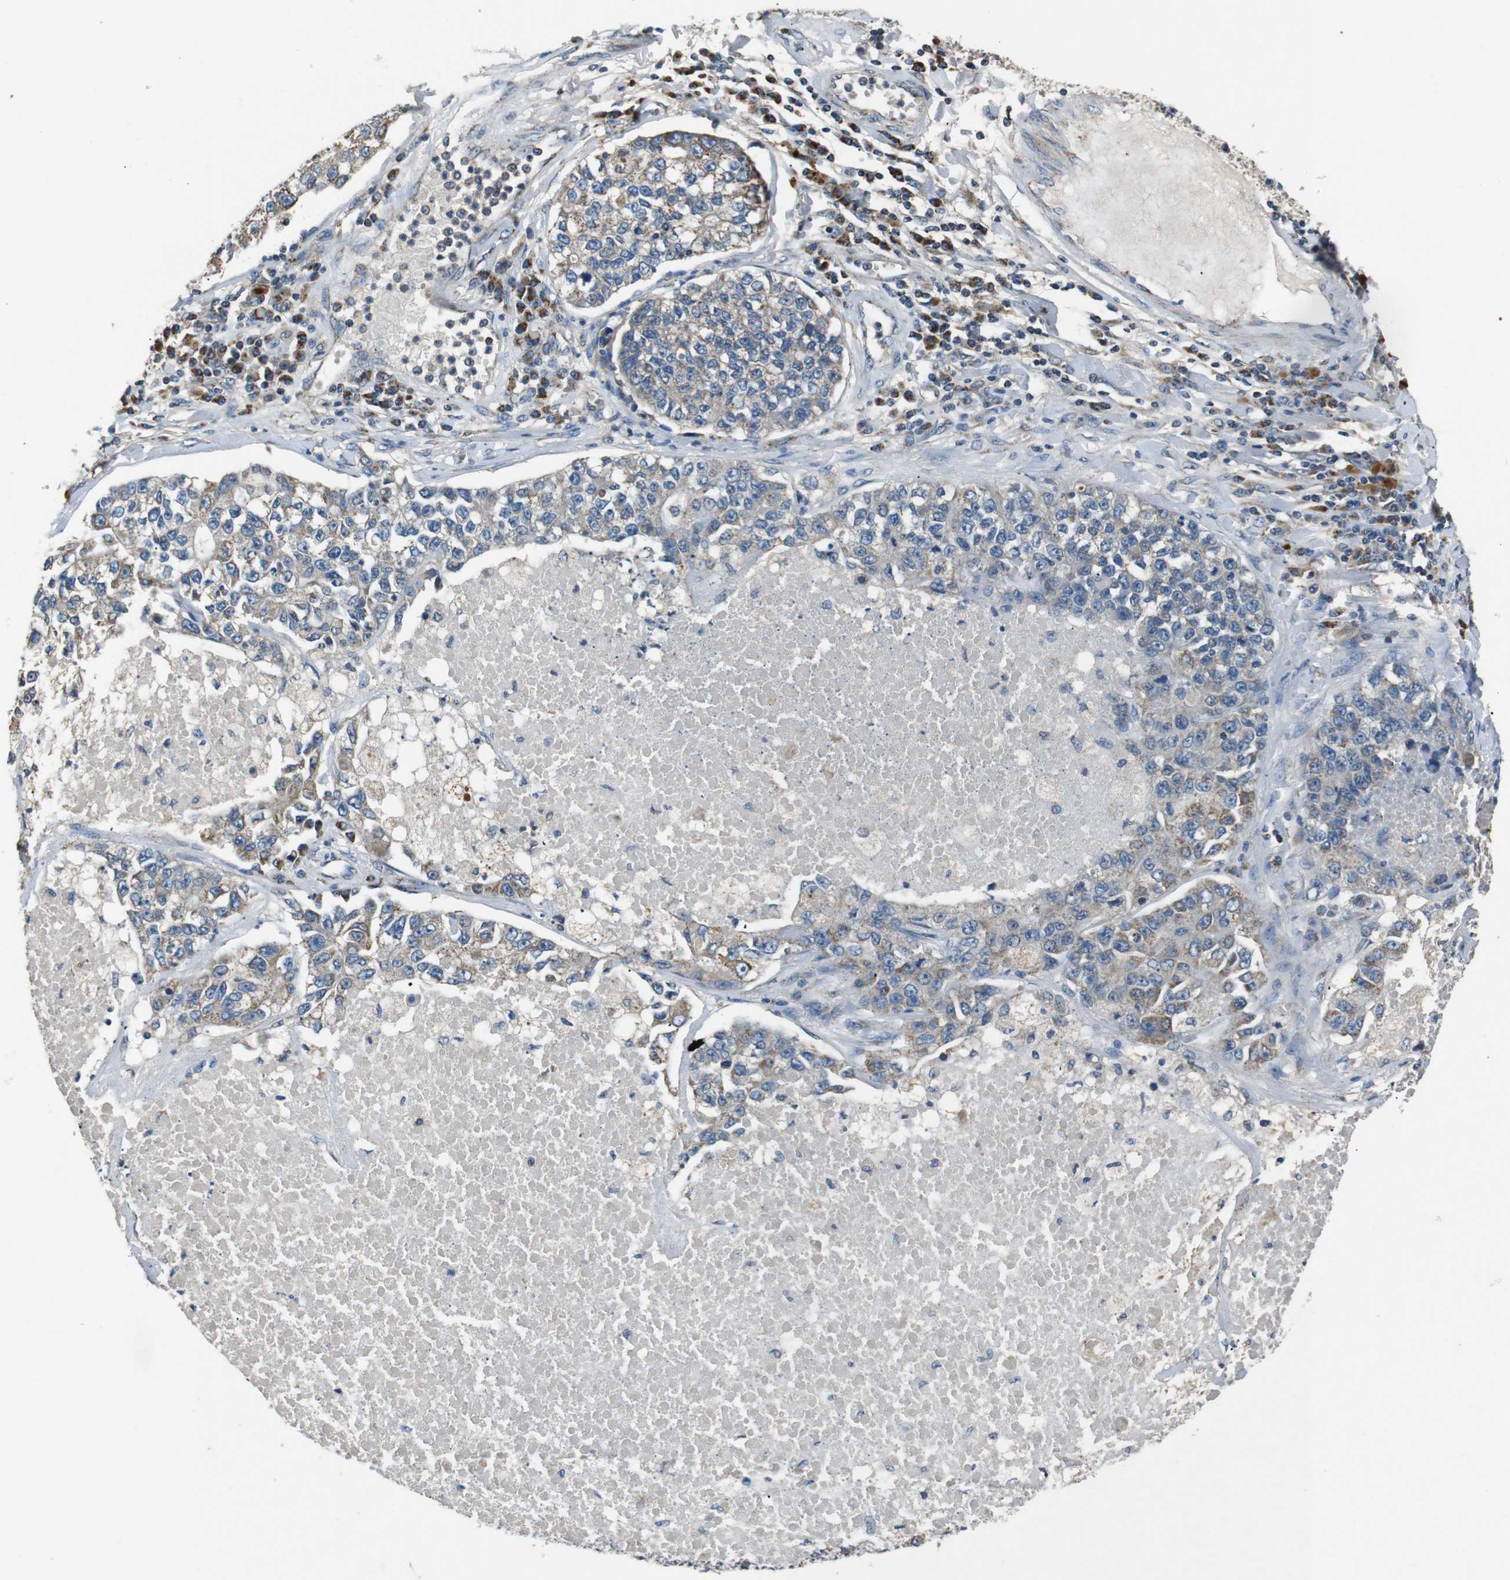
{"staining": {"intensity": "moderate", "quantity": ">75%", "location": "cytoplasmic/membranous"}, "tissue": "lung cancer", "cell_type": "Tumor cells", "image_type": "cancer", "snomed": [{"axis": "morphology", "description": "Adenocarcinoma, NOS"}, {"axis": "topography", "description": "Lung"}], "caption": "Moderate cytoplasmic/membranous positivity for a protein is present in about >75% of tumor cells of lung adenocarcinoma using immunohistochemistry (IHC).", "gene": "NETO2", "patient": {"sex": "male", "age": 49}}